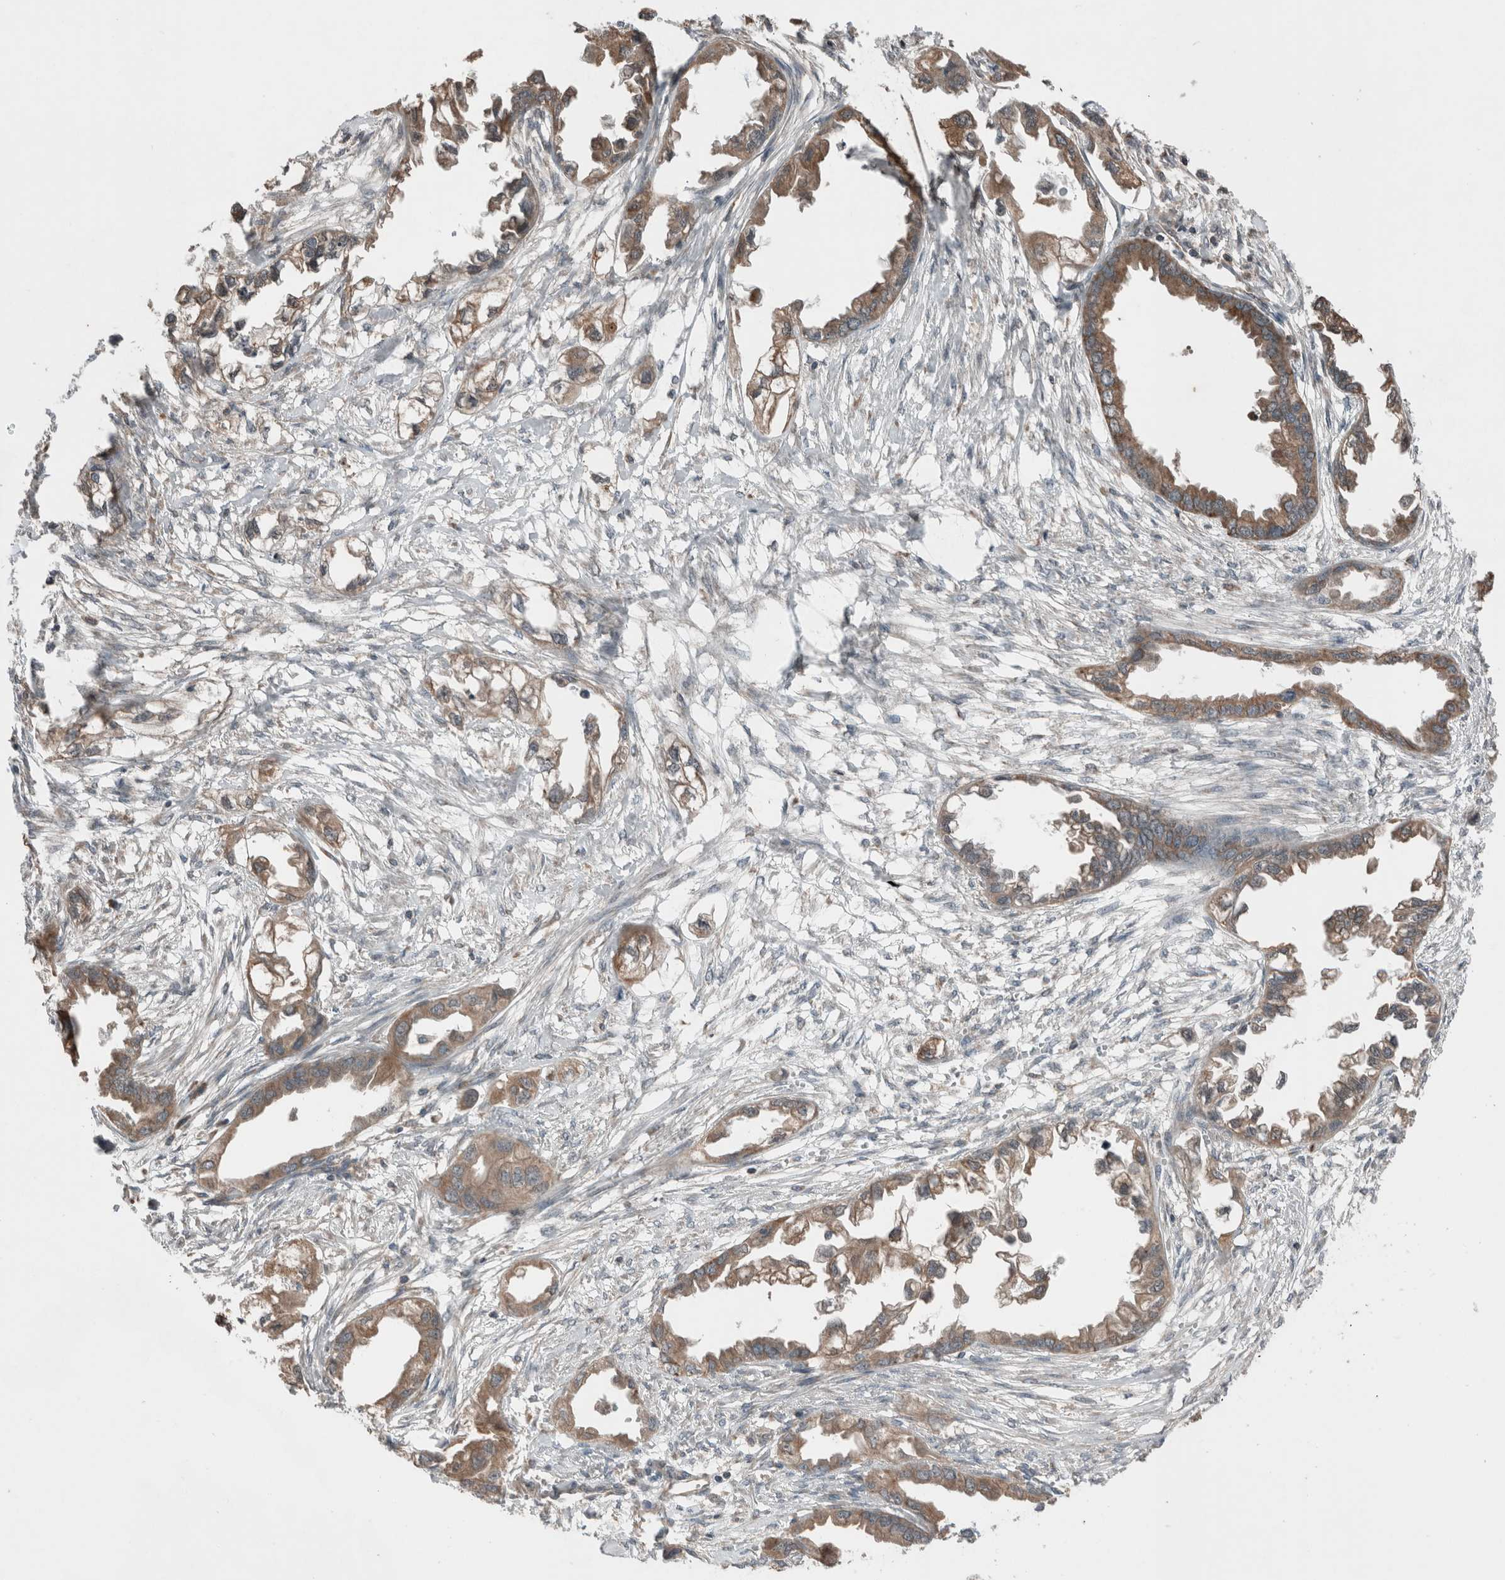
{"staining": {"intensity": "moderate", "quantity": ">75%", "location": "cytoplasmic/membranous"}, "tissue": "endometrial cancer", "cell_type": "Tumor cells", "image_type": "cancer", "snomed": [{"axis": "morphology", "description": "Adenocarcinoma, NOS"}, {"axis": "morphology", "description": "Adenocarcinoma, metastatic, NOS"}, {"axis": "topography", "description": "Adipose tissue"}, {"axis": "topography", "description": "Endometrium"}], "caption": "Tumor cells demonstrate moderate cytoplasmic/membranous positivity in approximately >75% of cells in endometrial adenocarcinoma.", "gene": "KLK14", "patient": {"sex": "female", "age": 67}}